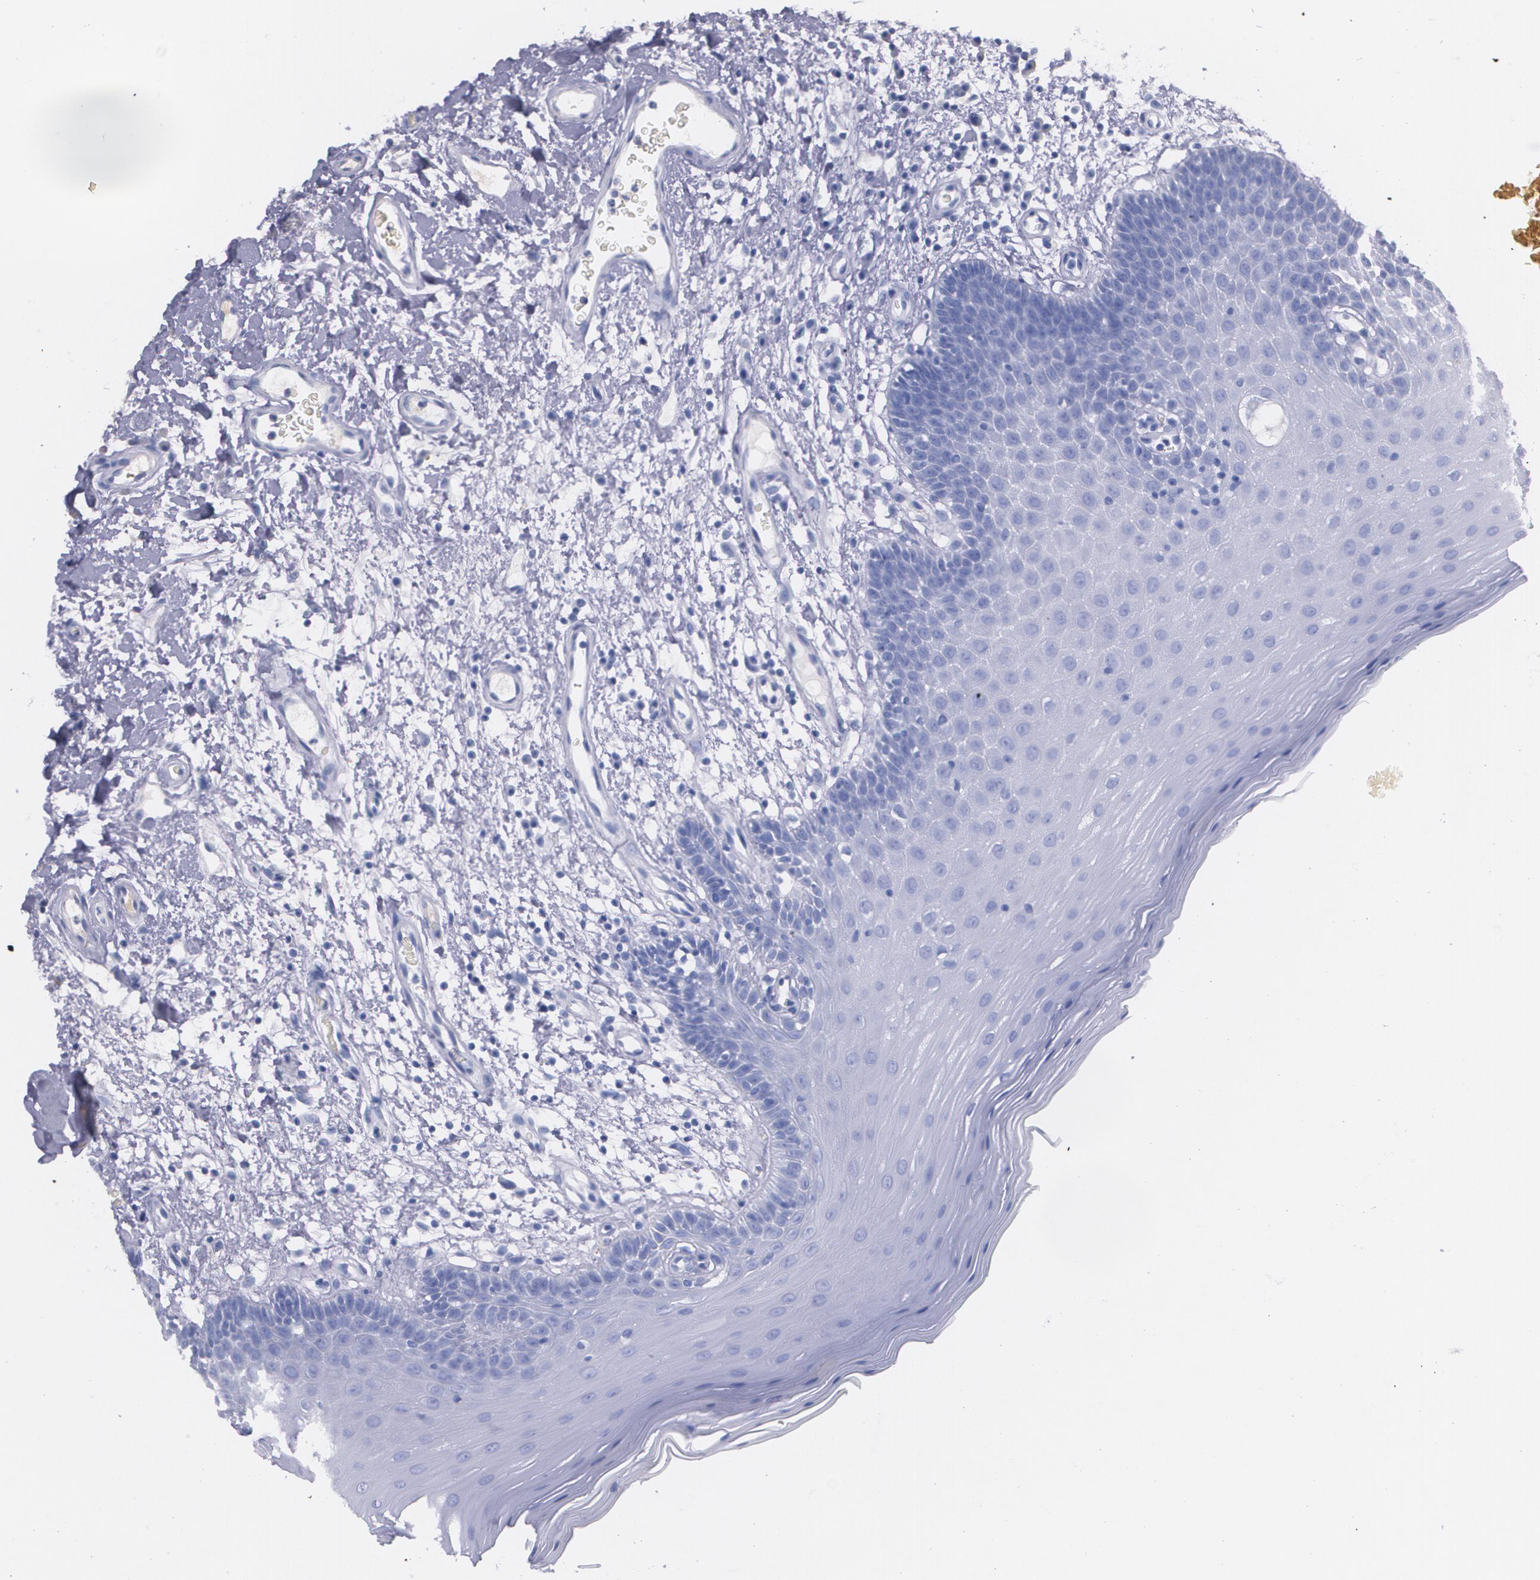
{"staining": {"intensity": "negative", "quantity": "none", "location": "none"}, "tissue": "oral mucosa", "cell_type": "Squamous epithelial cells", "image_type": "normal", "snomed": [{"axis": "morphology", "description": "Normal tissue, NOS"}, {"axis": "morphology", "description": "Squamous cell carcinoma, NOS"}, {"axis": "topography", "description": "Skeletal muscle"}, {"axis": "topography", "description": "Oral tissue"}, {"axis": "topography", "description": "Head-Neck"}], "caption": "Benign oral mucosa was stained to show a protein in brown. There is no significant staining in squamous epithelial cells.", "gene": "AMBP", "patient": {"sex": "male", "age": 71}}